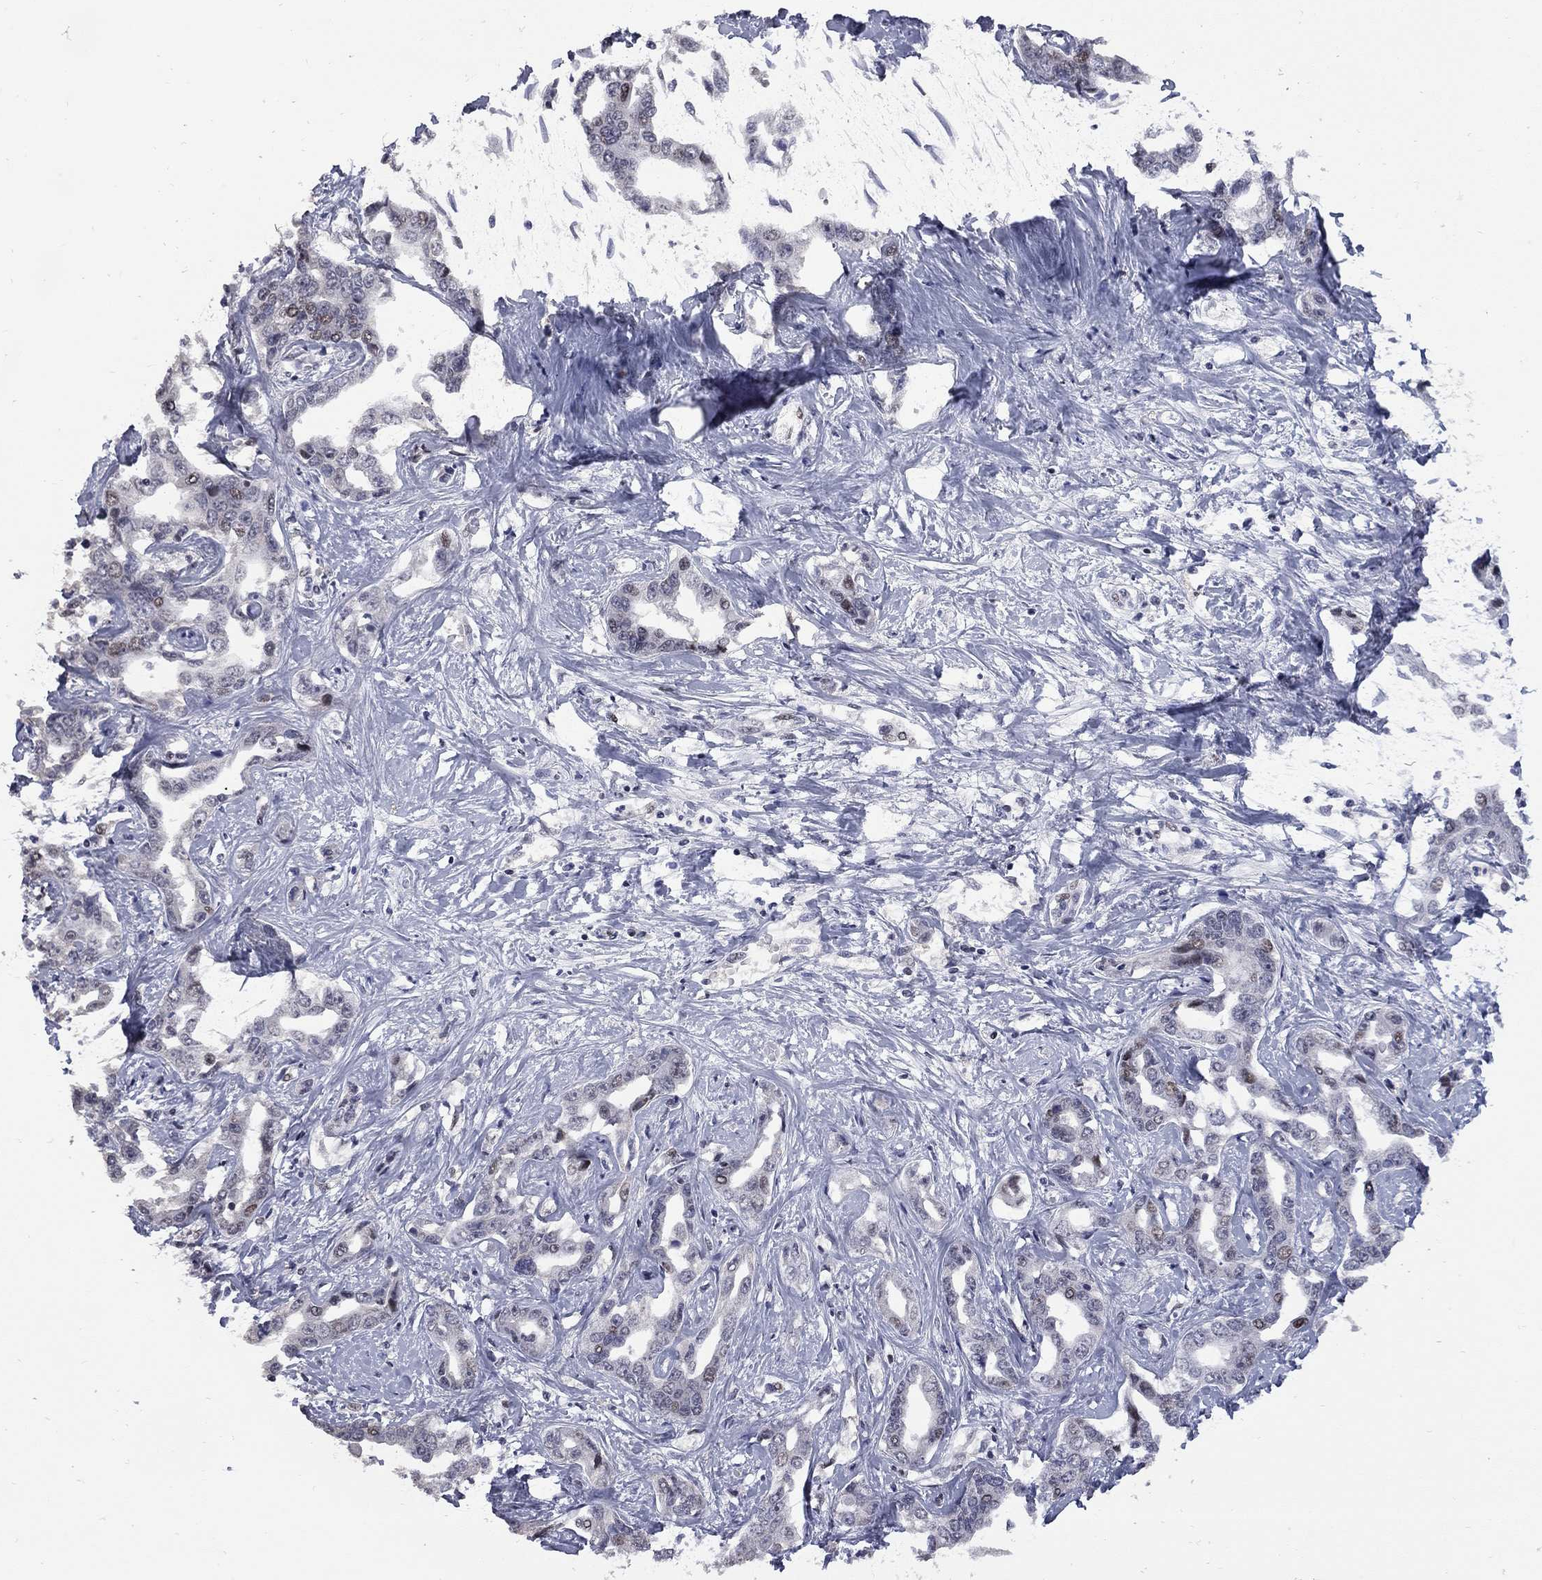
{"staining": {"intensity": "weak", "quantity": "<25%", "location": "nuclear"}, "tissue": "liver cancer", "cell_type": "Tumor cells", "image_type": "cancer", "snomed": [{"axis": "morphology", "description": "Cholangiocarcinoma"}, {"axis": "topography", "description": "Liver"}], "caption": "The micrograph displays no significant positivity in tumor cells of liver cholangiocarcinoma.", "gene": "ZNF154", "patient": {"sex": "male", "age": 59}}